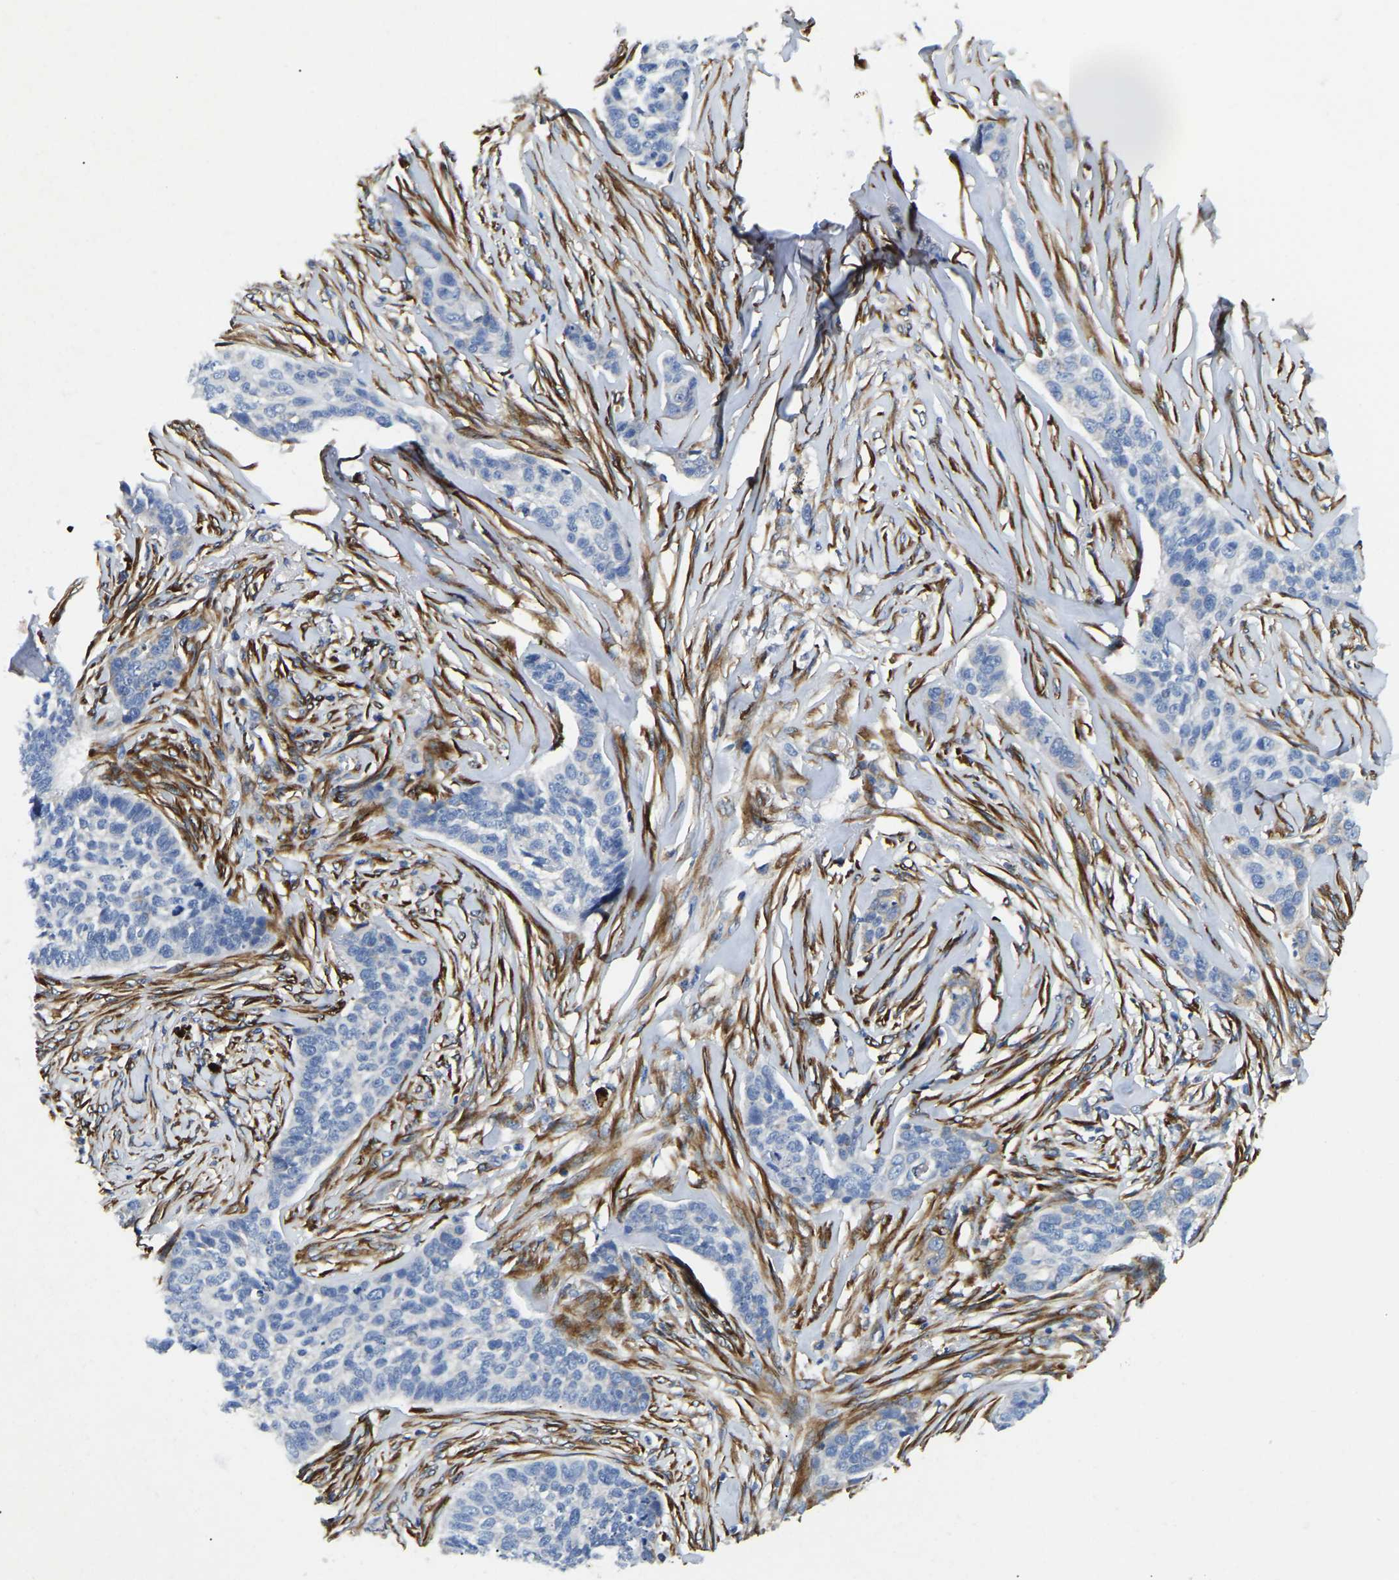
{"staining": {"intensity": "negative", "quantity": "none", "location": "none"}, "tissue": "skin cancer", "cell_type": "Tumor cells", "image_type": "cancer", "snomed": [{"axis": "morphology", "description": "Basal cell carcinoma"}, {"axis": "topography", "description": "Skin"}], "caption": "There is no significant expression in tumor cells of skin cancer (basal cell carcinoma). (Brightfield microscopy of DAB immunohistochemistry at high magnification).", "gene": "DUSP8", "patient": {"sex": "male", "age": 85}}